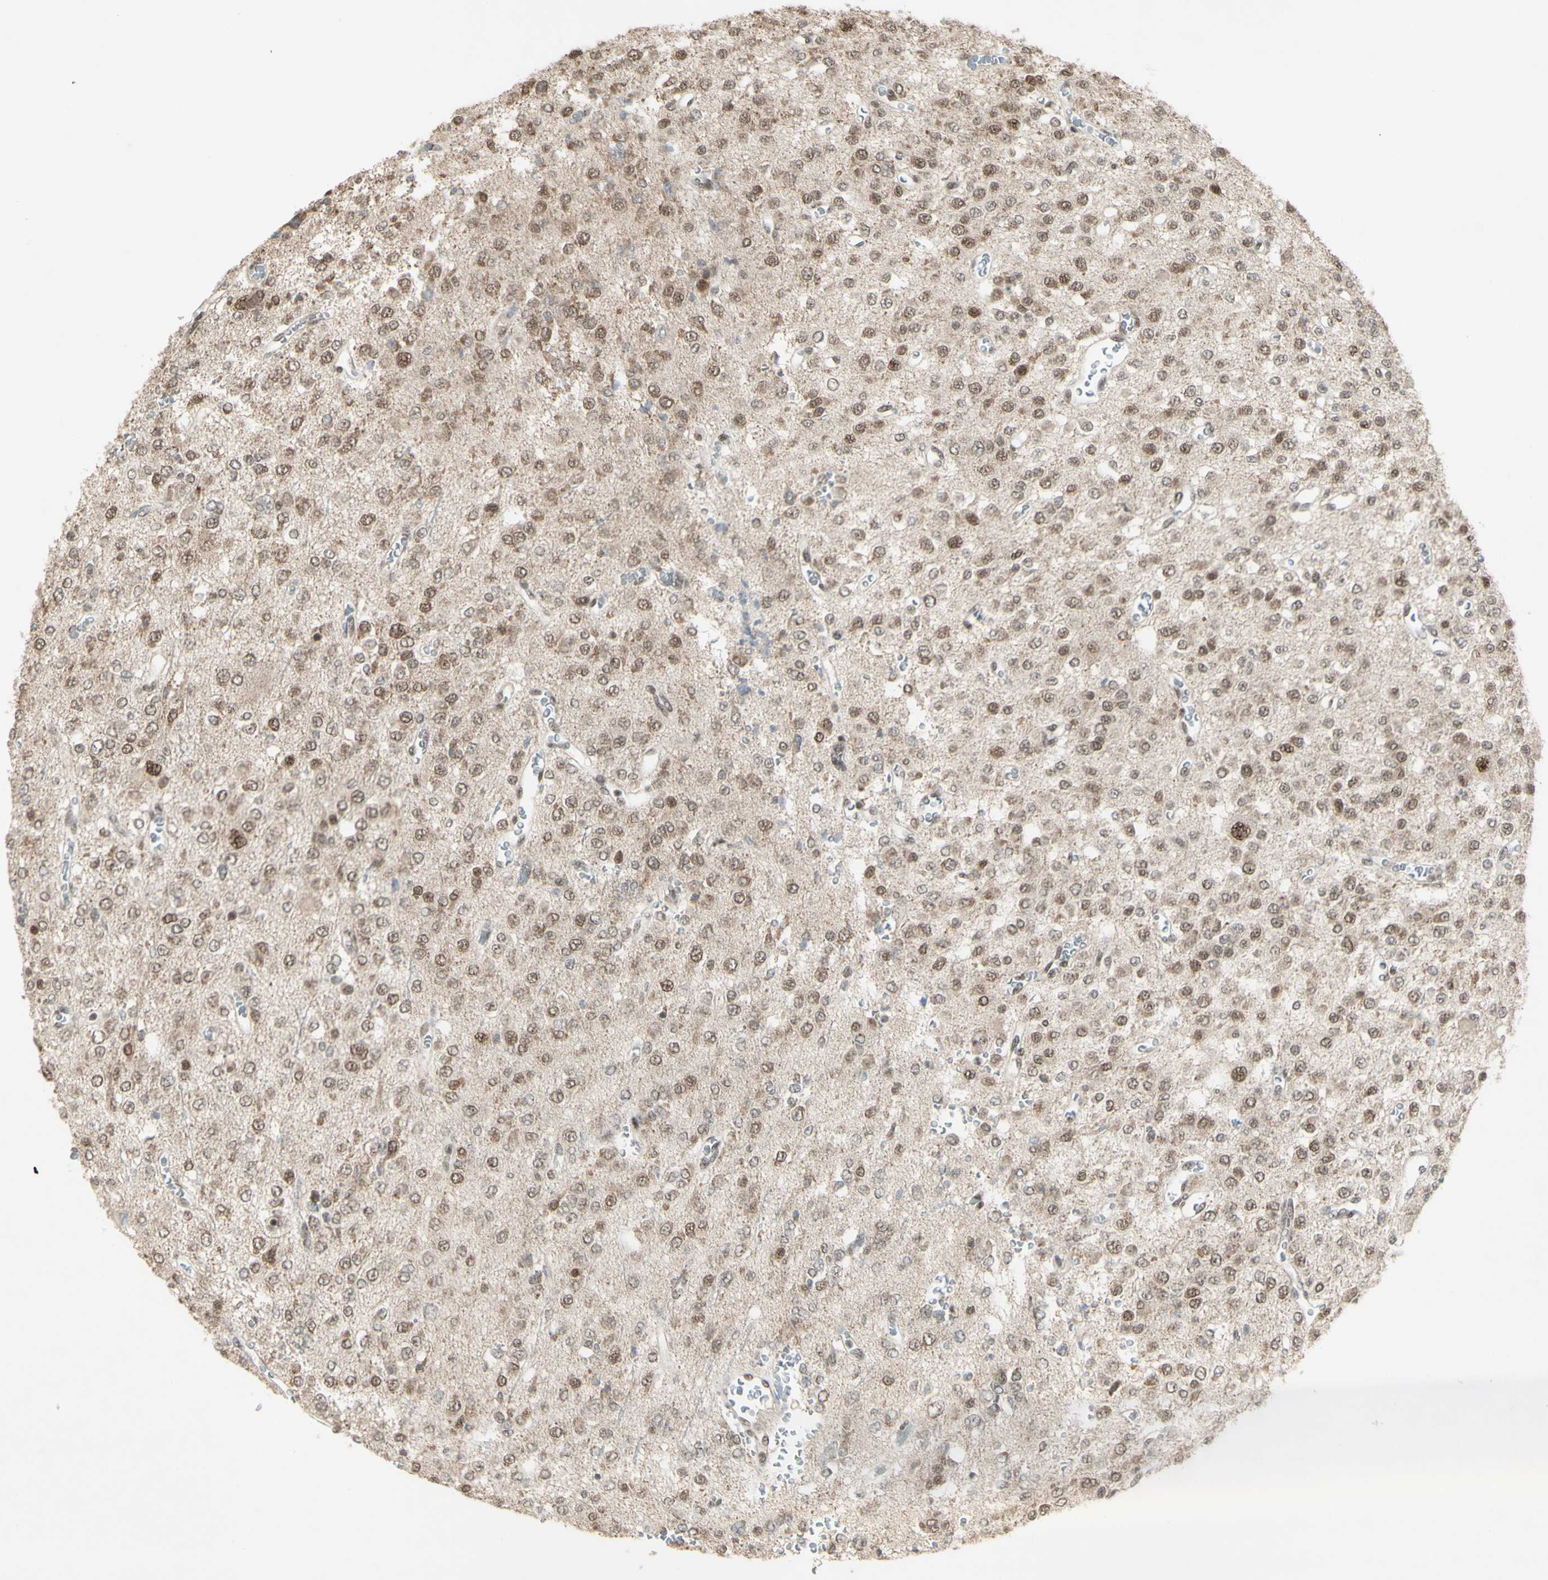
{"staining": {"intensity": "moderate", "quantity": ">75%", "location": "nuclear"}, "tissue": "glioma", "cell_type": "Tumor cells", "image_type": "cancer", "snomed": [{"axis": "morphology", "description": "Glioma, malignant, Low grade"}, {"axis": "topography", "description": "Brain"}], "caption": "Protein expression analysis of human glioma reveals moderate nuclear positivity in about >75% of tumor cells.", "gene": "CCNT1", "patient": {"sex": "male", "age": 38}}